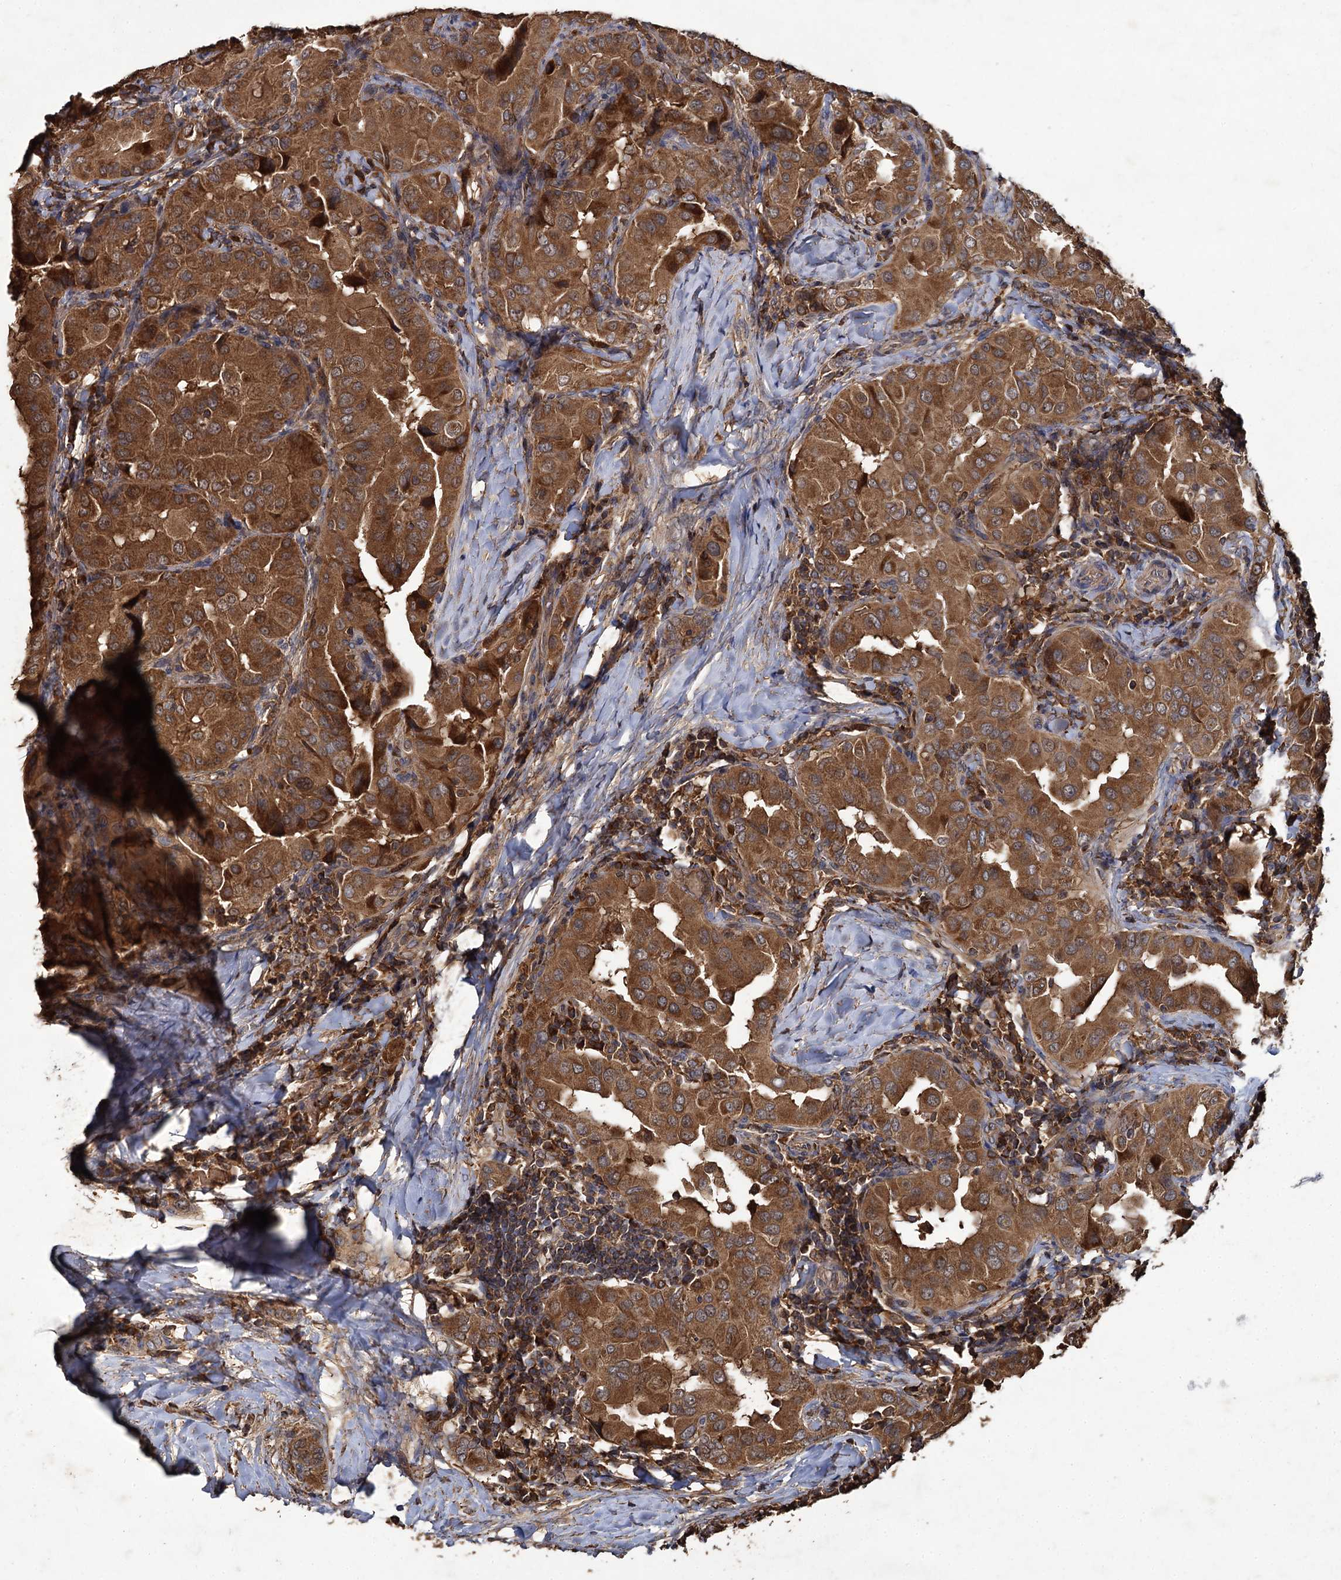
{"staining": {"intensity": "strong", "quantity": ">75%", "location": "cytoplasmic/membranous"}, "tissue": "thyroid cancer", "cell_type": "Tumor cells", "image_type": "cancer", "snomed": [{"axis": "morphology", "description": "Papillary adenocarcinoma, NOS"}, {"axis": "topography", "description": "Thyroid gland"}], "caption": "Immunohistochemical staining of thyroid papillary adenocarcinoma displays high levels of strong cytoplasmic/membranous staining in about >75% of tumor cells. (Brightfield microscopy of DAB IHC at high magnification).", "gene": "GCLC", "patient": {"sex": "male", "age": 33}}